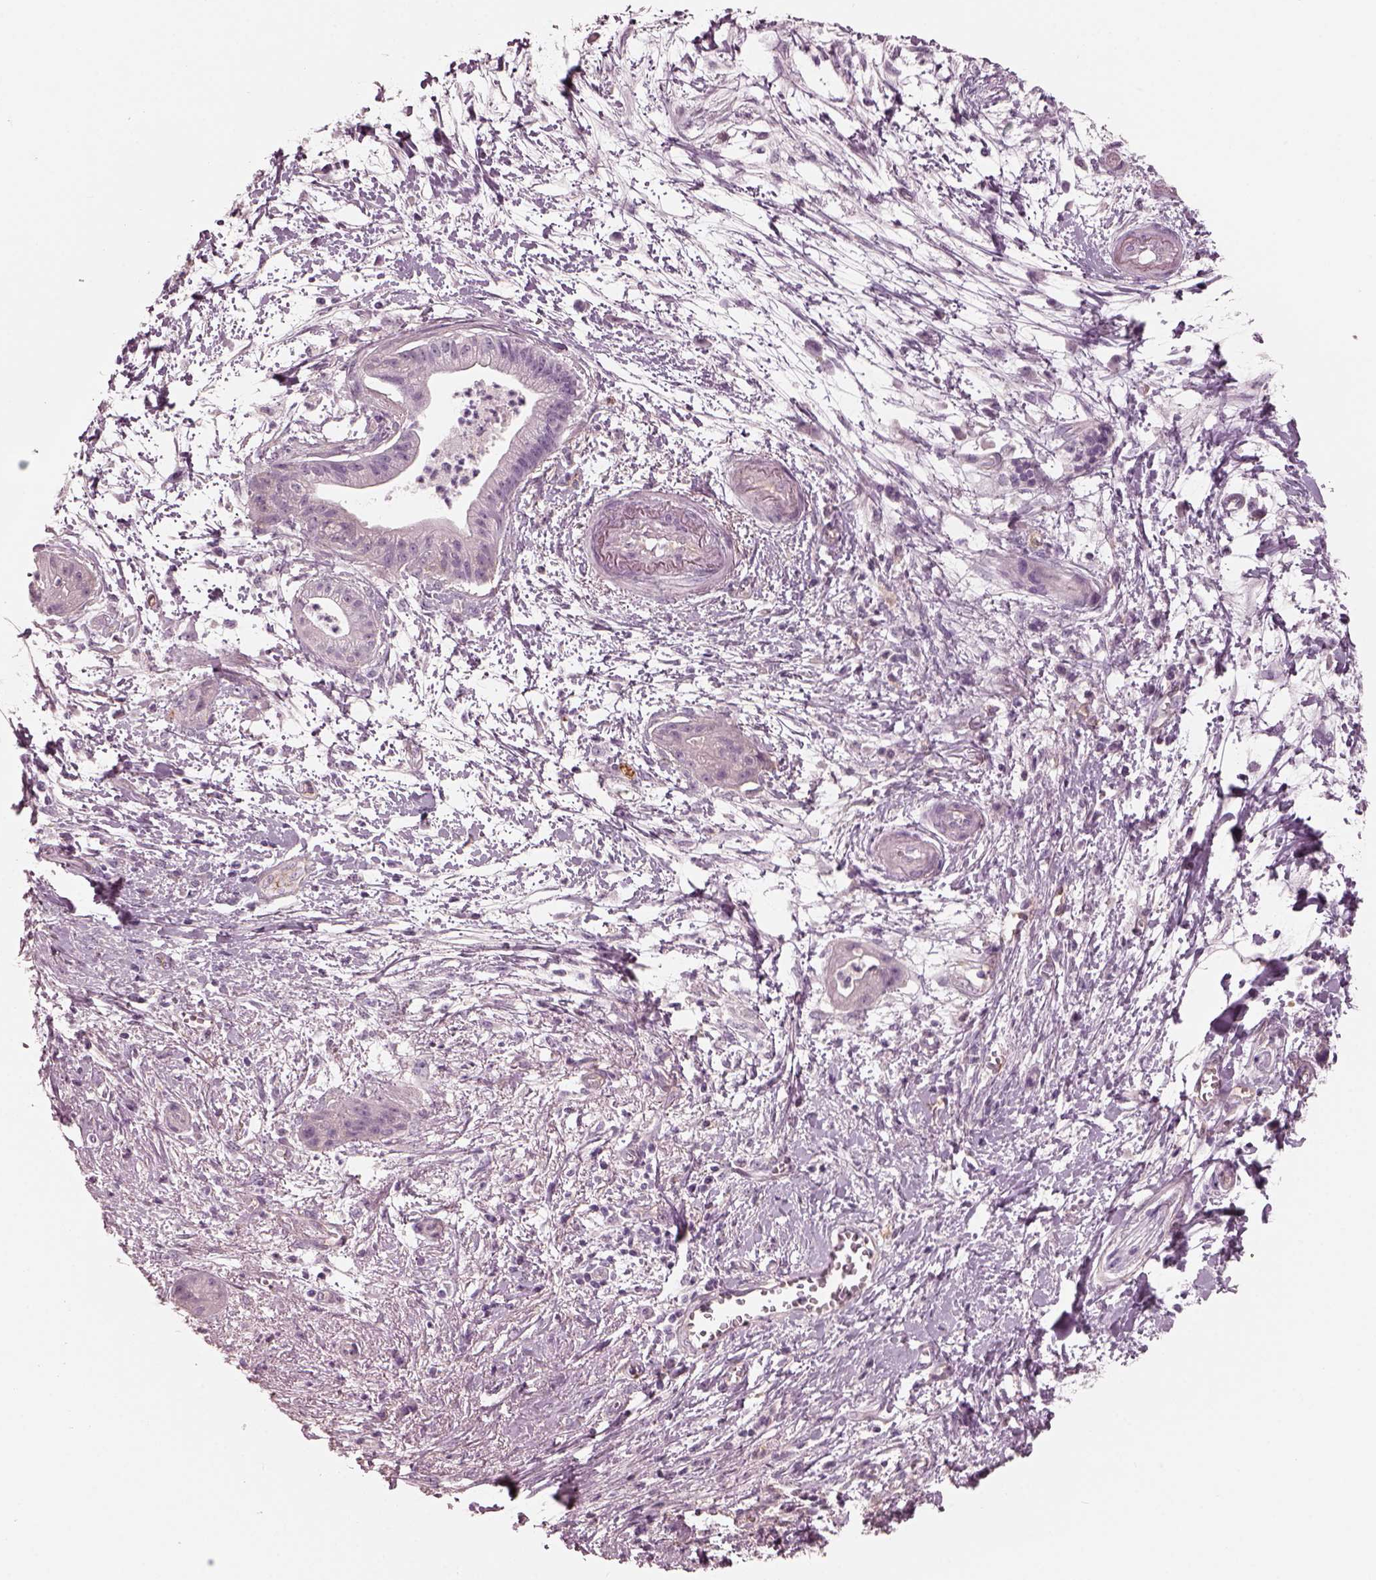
{"staining": {"intensity": "negative", "quantity": "none", "location": "none"}, "tissue": "pancreatic cancer", "cell_type": "Tumor cells", "image_type": "cancer", "snomed": [{"axis": "morphology", "description": "Normal tissue, NOS"}, {"axis": "morphology", "description": "Adenocarcinoma, NOS"}, {"axis": "topography", "description": "Lymph node"}, {"axis": "topography", "description": "Pancreas"}], "caption": "A high-resolution photomicrograph shows immunohistochemistry (IHC) staining of pancreatic cancer, which exhibits no significant positivity in tumor cells.", "gene": "EIF4E1B", "patient": {"sex": "female", "age": 58}}